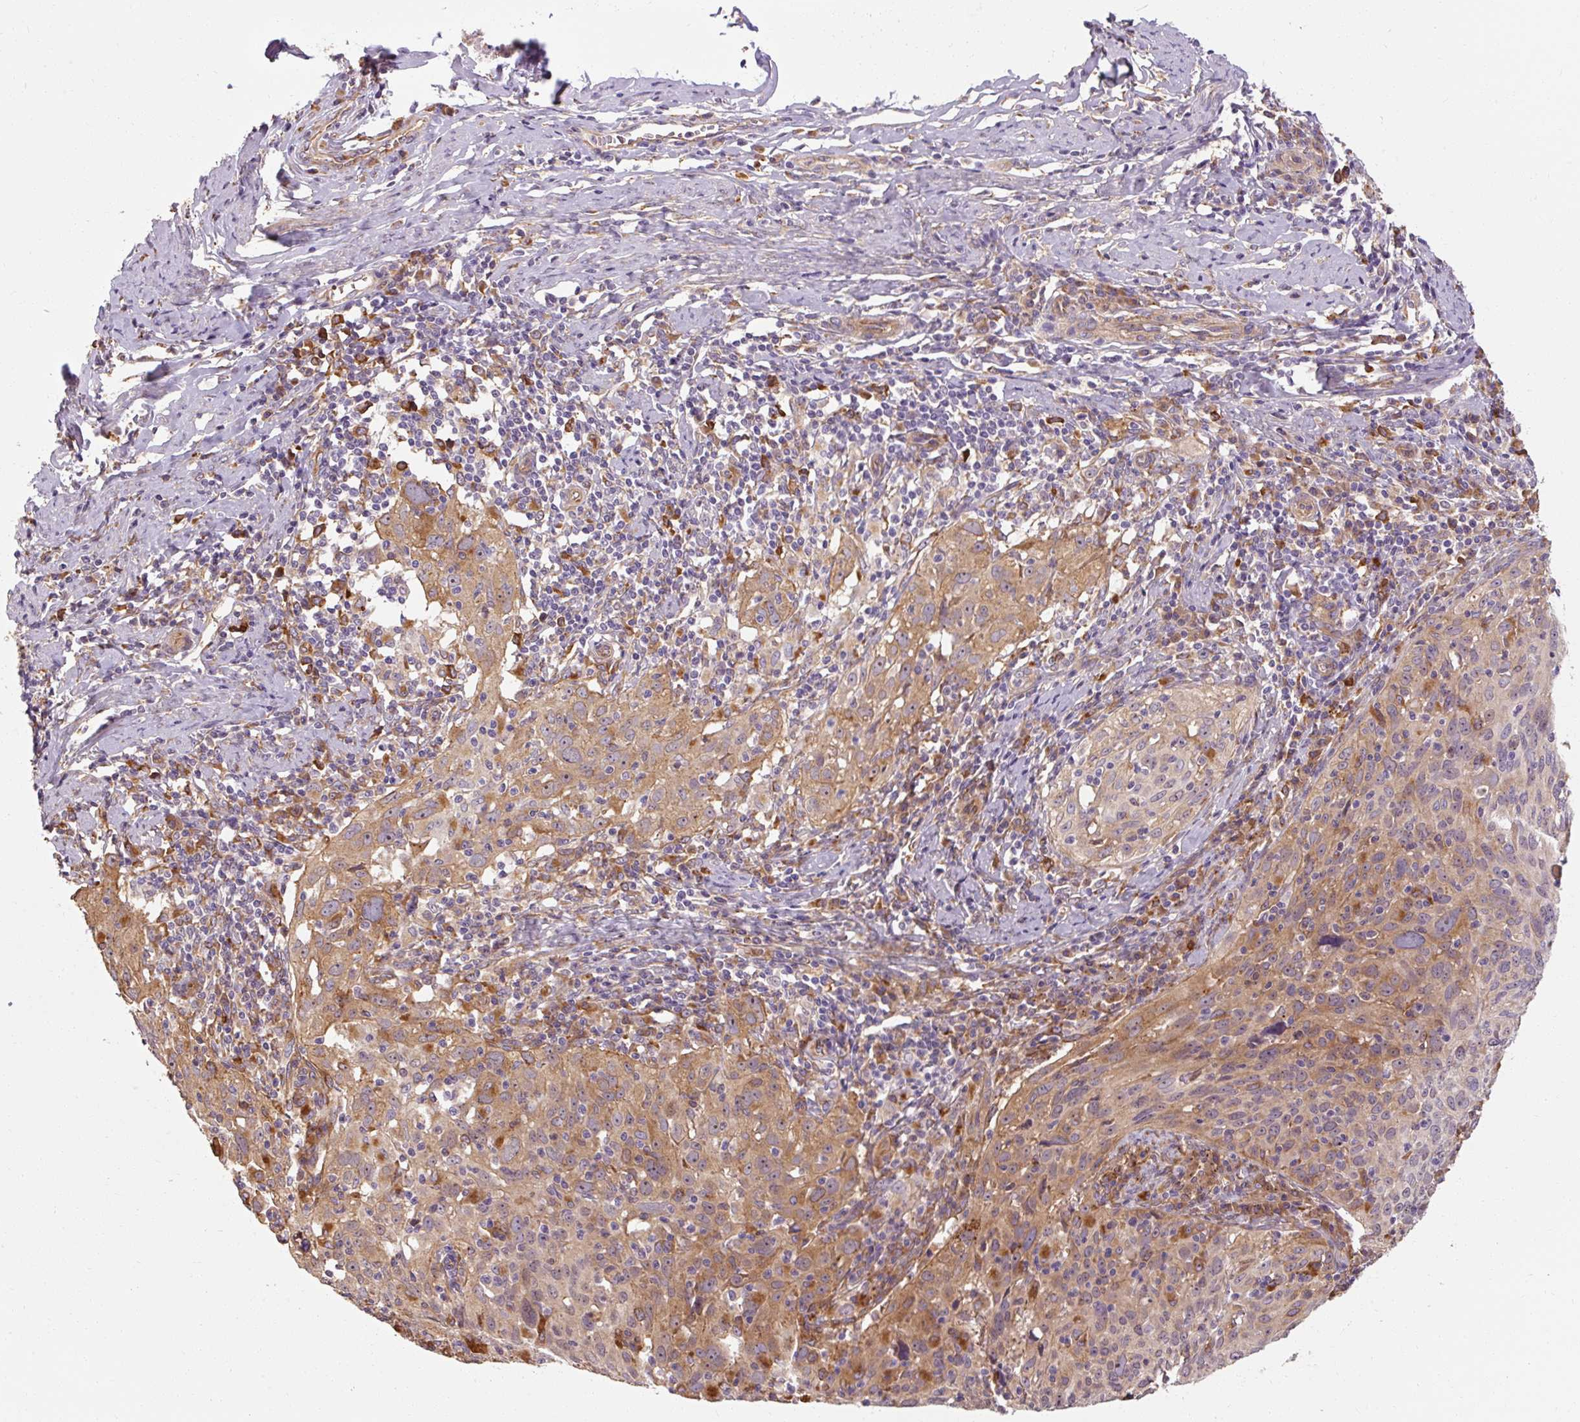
{"staining": {"intensity": "moderate", "quantity": "25%-75%", "location": "cytoplasmic/membranous"}, "tissue": "cervical cancer", "cell_type": "Tumor cells", "image_type": "cancer", "snomed": [{"axis": "morphology", "description": "Squamous cell carcinoma, NOS"}, {"axis": "topography", "description": "Cervix"}], "caption": "The immunohistochemical stain shows moderate cytoplasmic/membranous staining in tumor cells of cervical cancer (squamous cell carcinoma) tissue.", "gene": "TBC1D4", "patient": {"sex": "female", "age": 31}}